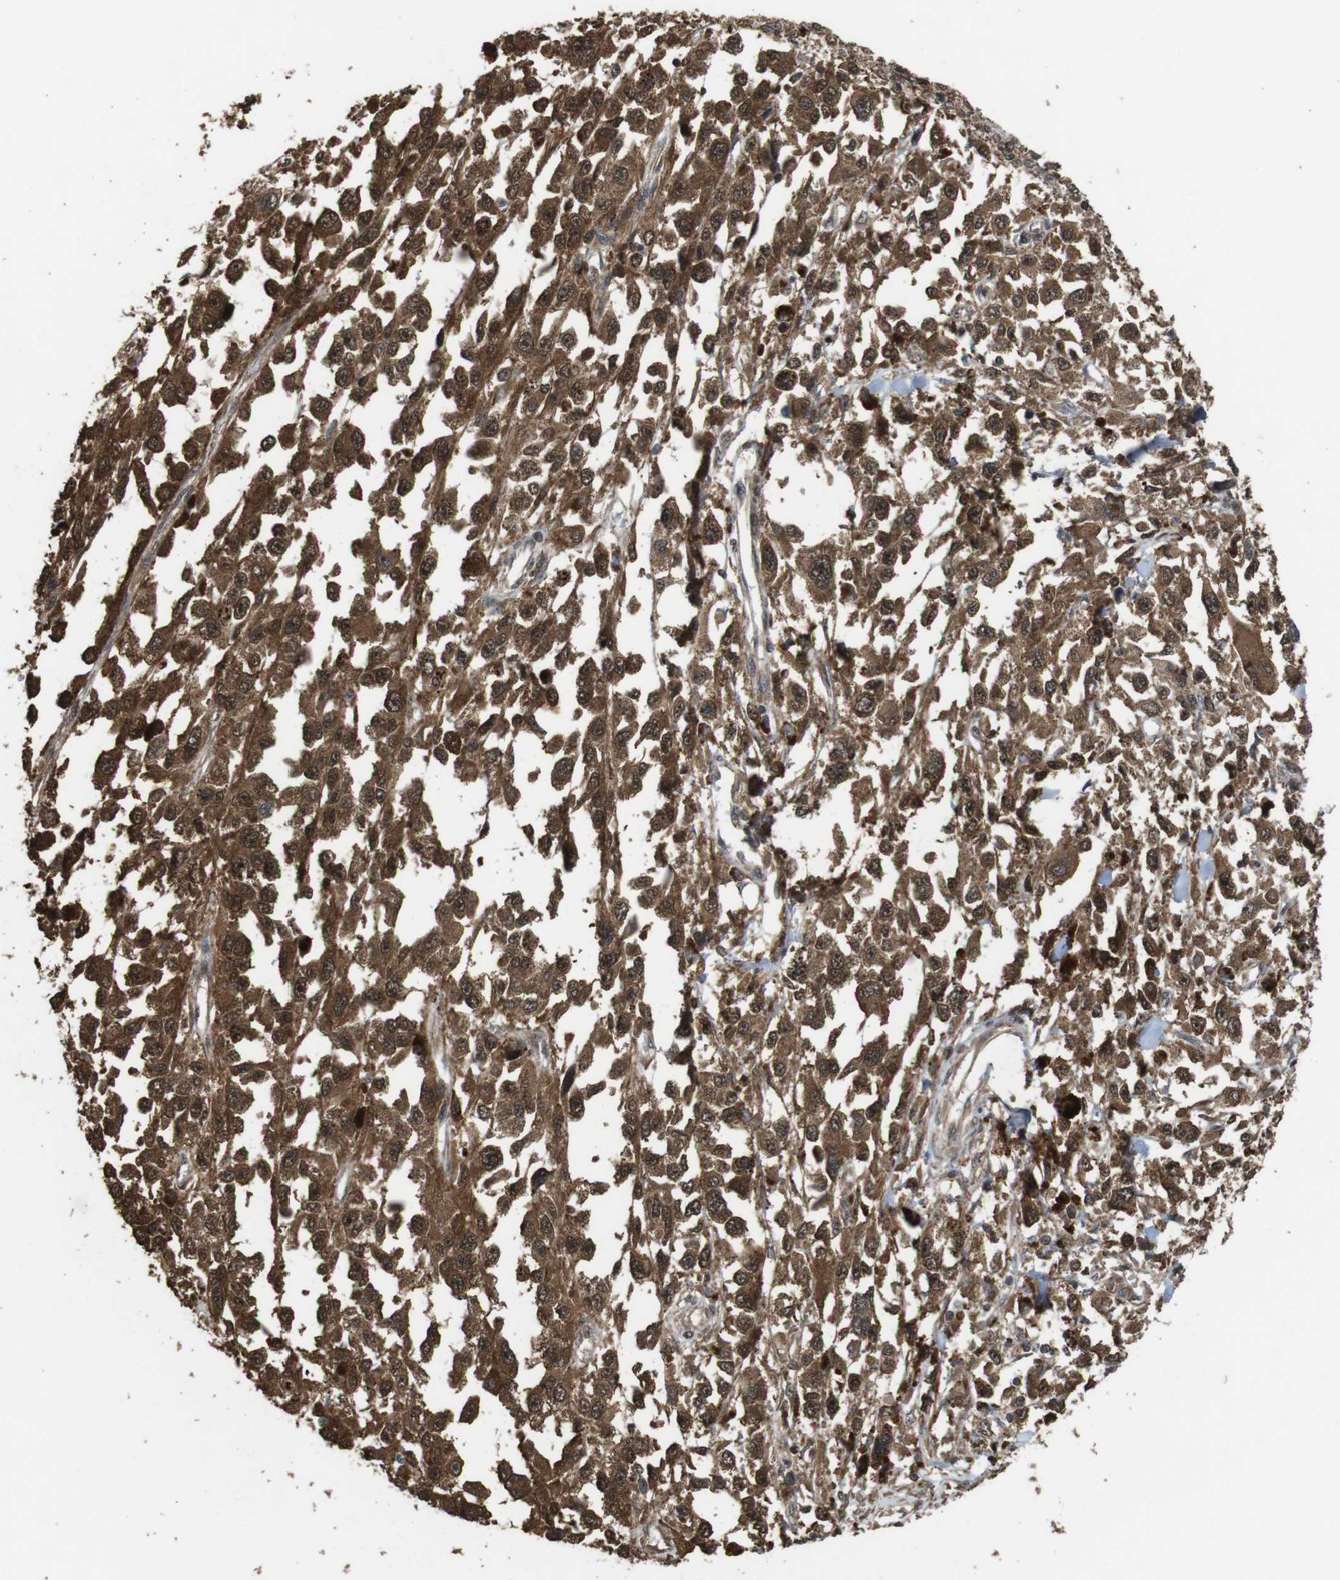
{"staining": {"intensity": "strong", "quantity": ">75%", "location": "cytoplasmic/membranous"}, "tissue": "melanoma", "cell_type": "Tumor cells", "image_type": "cancer", "snomed": [{"axis": "morphology", "description": "Malignant melanoma, Metastatic site"}, {"axis": "topography", "description": "Lymph node"}], "caption": "Strong cytoplasmic/membranous positivity is present in approximately >75% of tumor cells in melanoma.", "gene": "BAG4", "patient": {"sex": "male", "age": 59}}